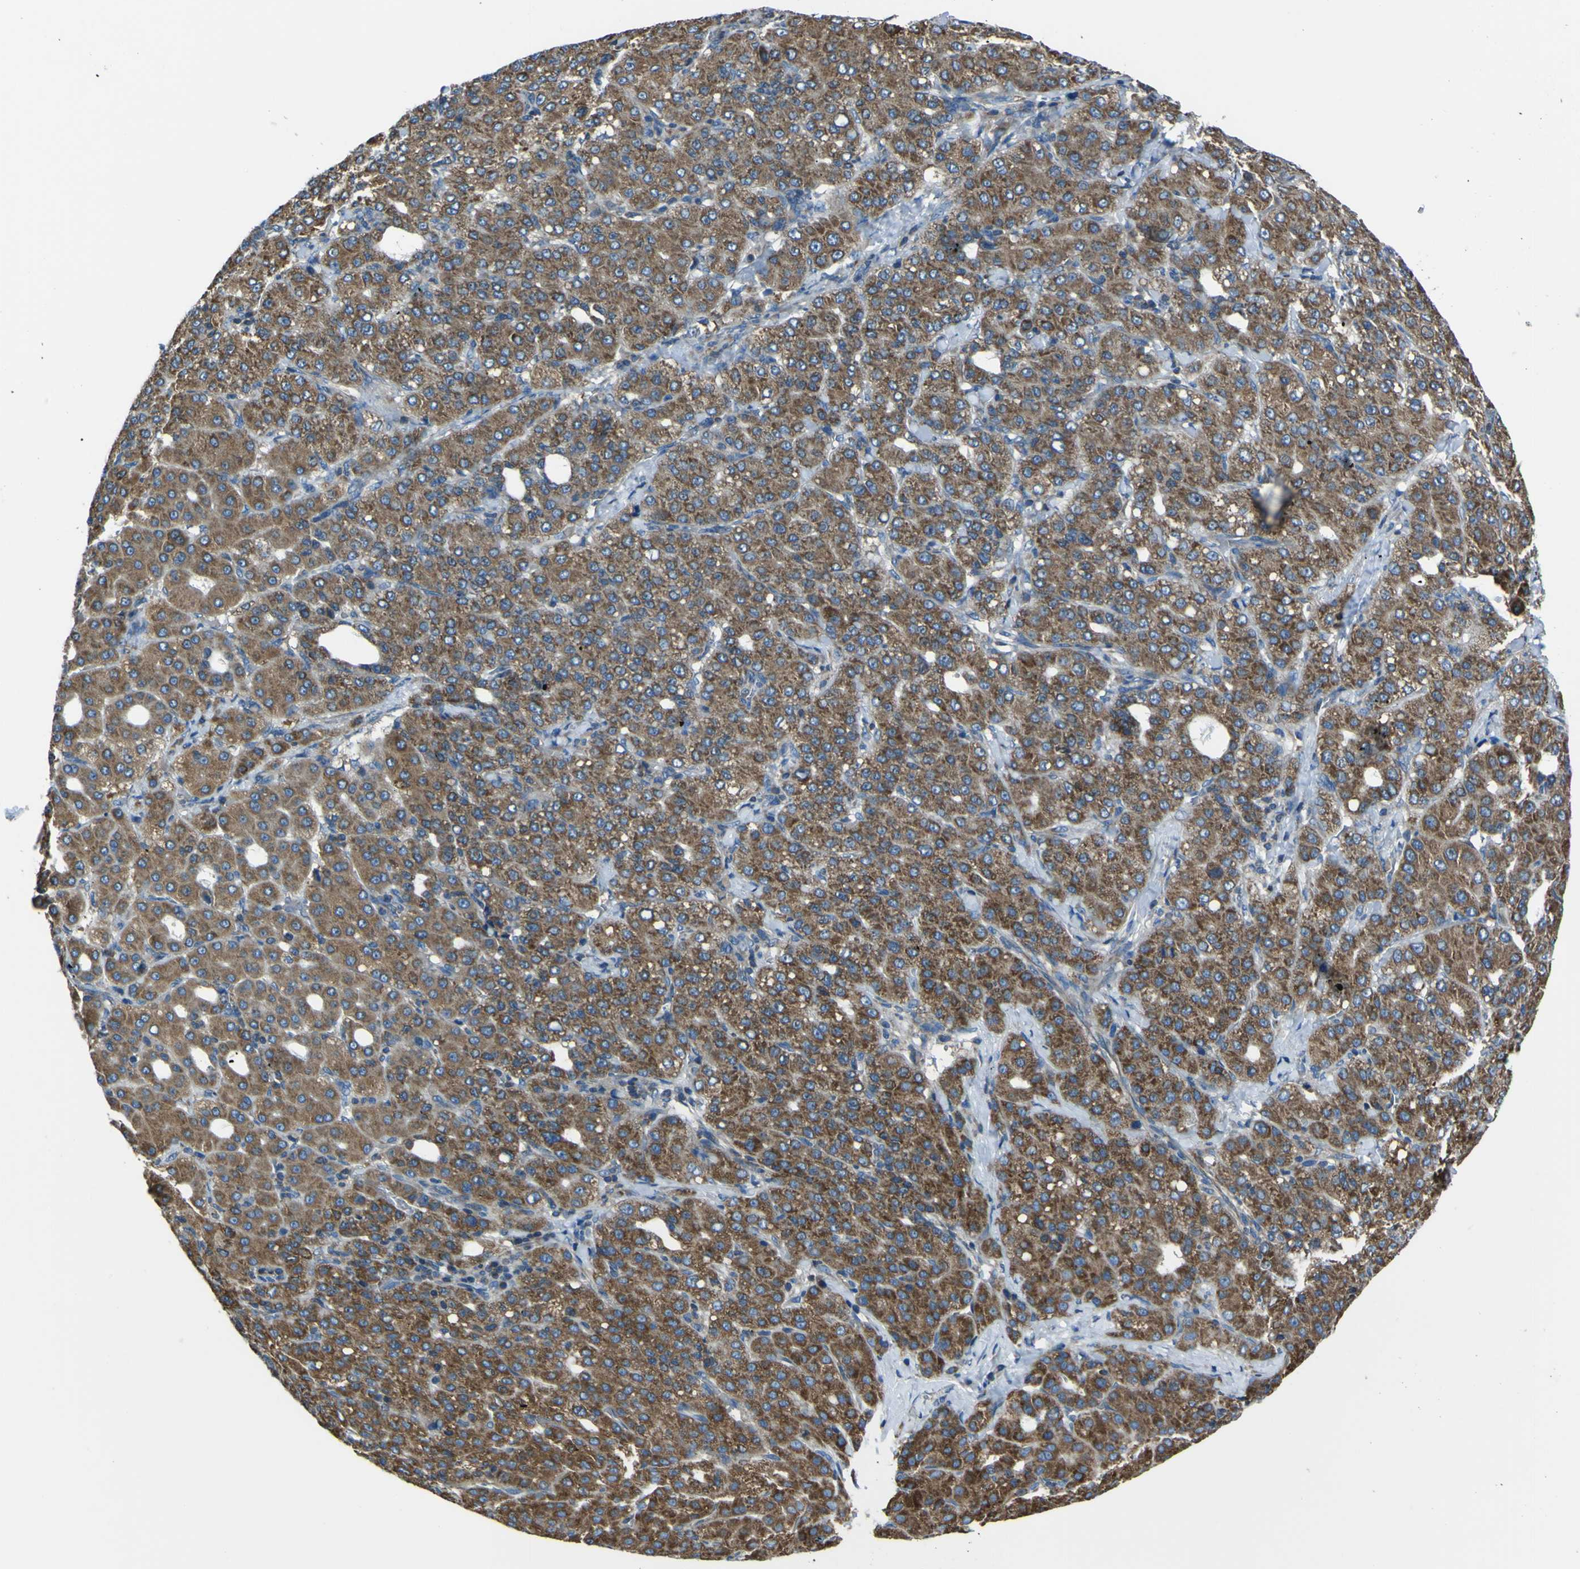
{"staining": {"intensity": "strong", "quantity": ">75%", "location": "cytoplasmic/membranous"}, "tissue": "liver cancer", "cell_type": "Tumor cells", "image_type": "cancer", "snomed": [{"axis": "morphology", "description": "Carcinoma, Hepatocellular, NOS"}, {"axis": "topography", "description": "Liver"}], "caption": "Tumor cells show strong cytoplasmic/membranous expression in about >75% of cells in liver cancer (hepatocellular carcinoma).", "gene": "STIM1", "patient": {"sex": "male", "age": 65}}